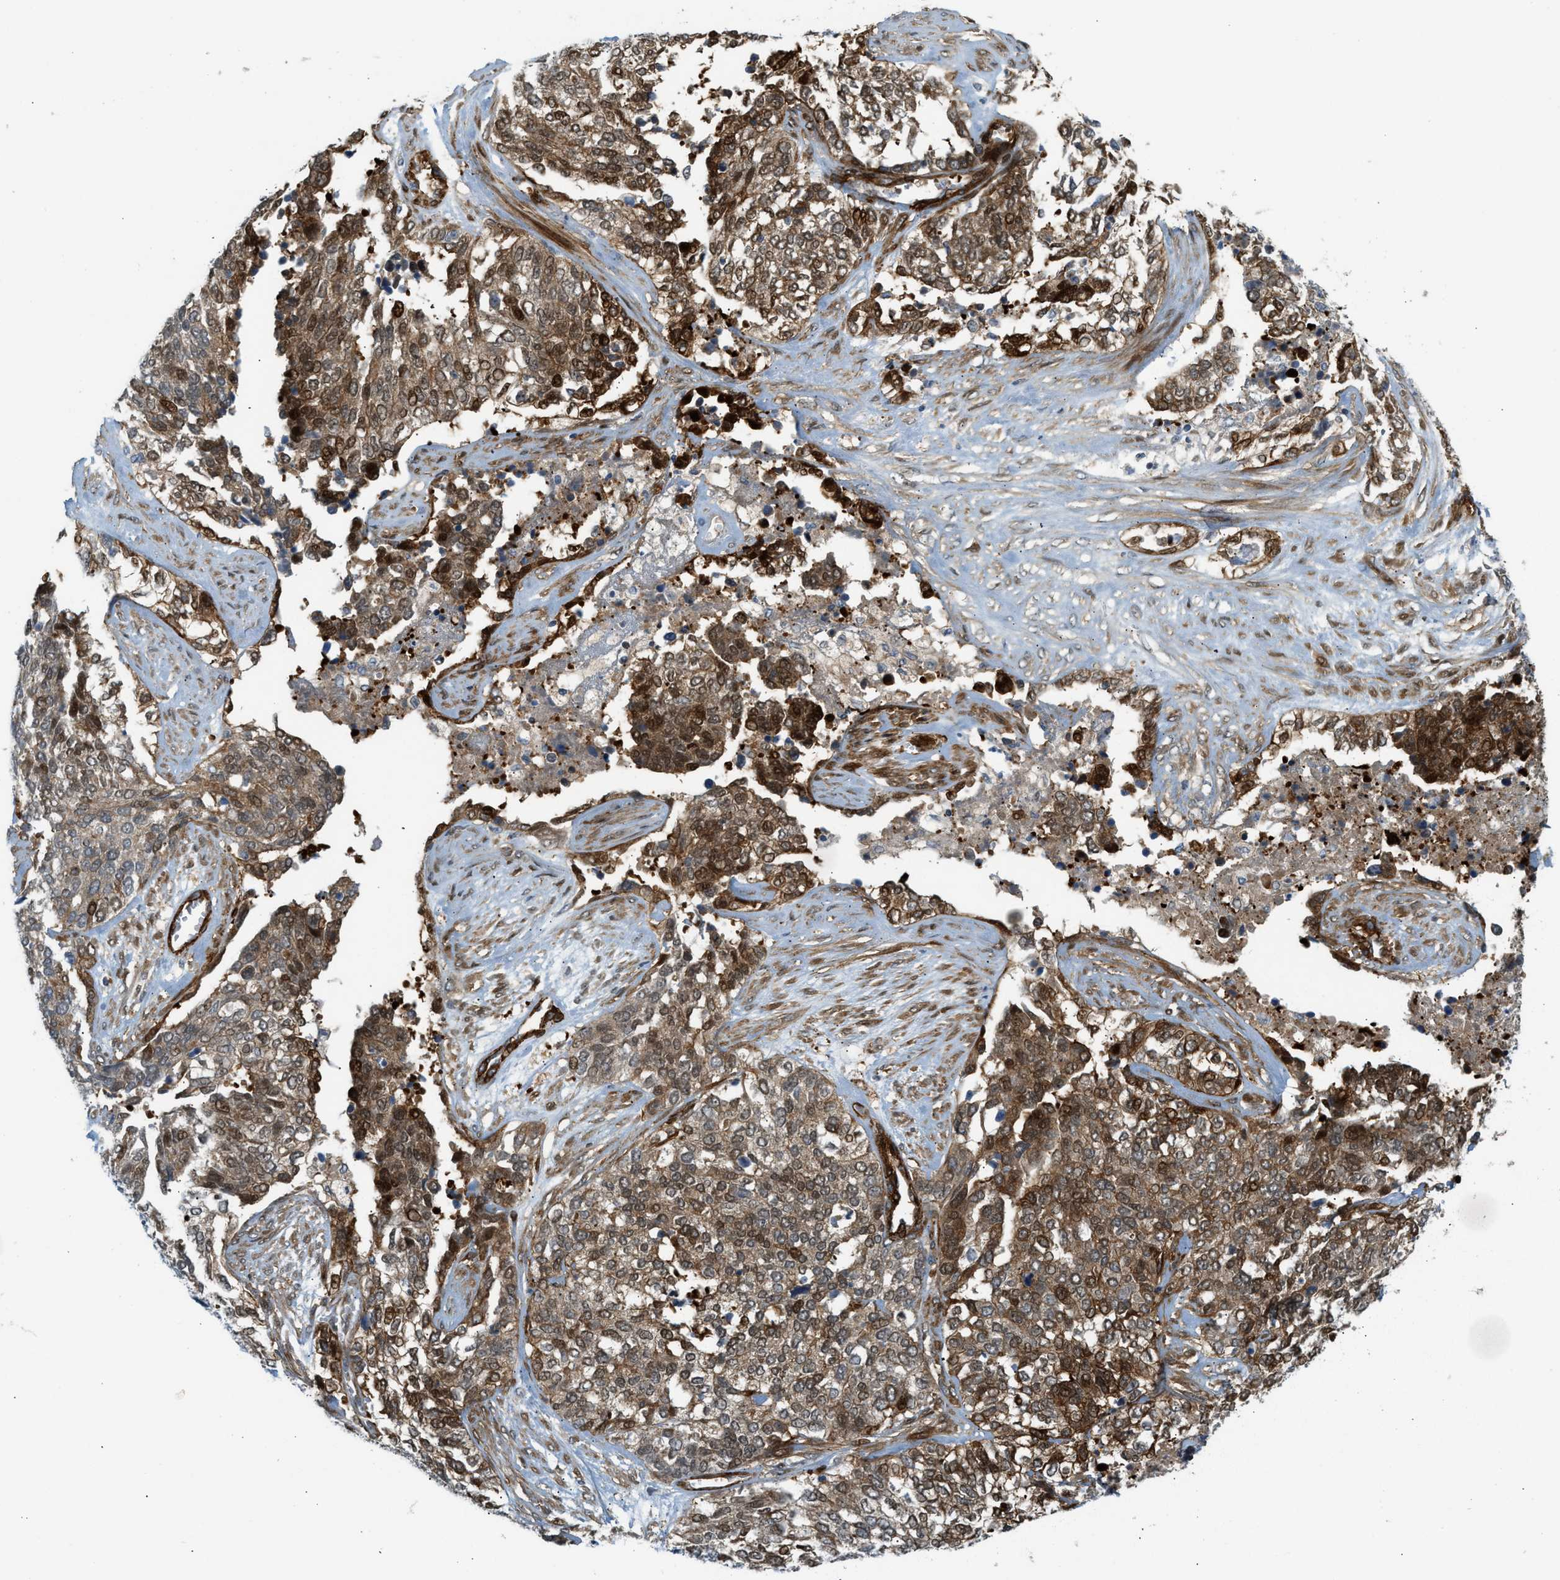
{"staining": {"intensity": "moderate", "quantity": ">75%", "location": "cytoplasmic/membranous,nuclear"}, "tissue": "ovarian cancer", "cell_type": "Tumor cells", "image_type": "cancer", "snomed": [{"axis": "morphology", "description": "Cystadenocarcinoma, serous, NOS"}, {"axis": "topography", "description": "Ovary"}], "caption": "Immunohistochemical staining of ovarian cancer shows moderate cytoplasmic/membranous and nuclear protein positivity in approximately >75% of tumor cells. Using DAB (brown) and hematoxylin (blue) stains, captured at high magnification using brightfield microscopy.", "gene": "EDNRA", "patient": {"sex": "female", "age": 44}}